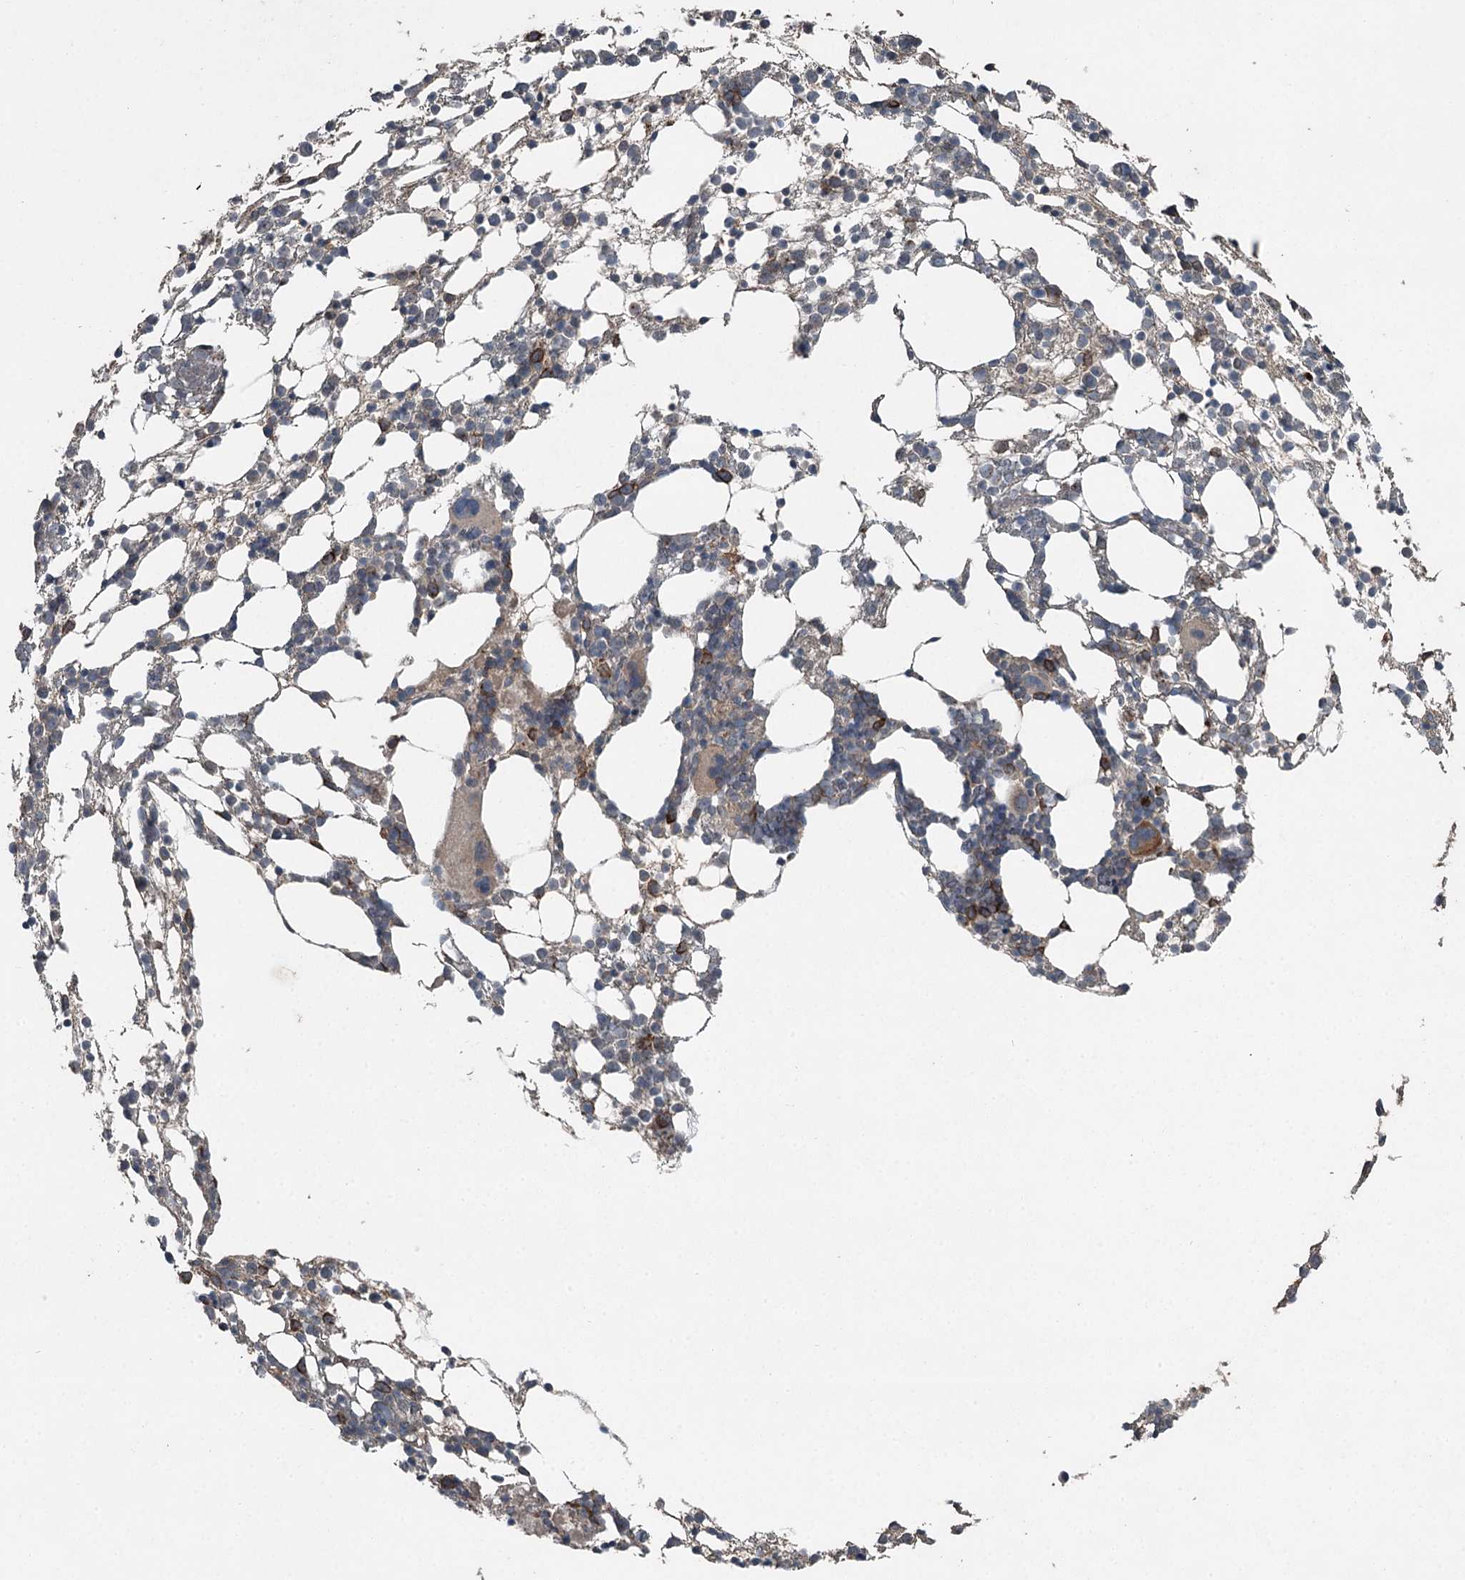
{"staining": {"intensity": "moderate", "quantity": "<25%", "location": "cytoplasmic/membranous"}, "tissue": "bone marrow", "cell_type": "Hematopoietic cells", "image_type": "normal", "snomed": [{"axis": "morphology", "description": "Normal tissue, NOS"}, {"axis": "topography", "description": "Bone marrow"}], "caption": "Human bone marrow stained with a protein marker demonstrates moderate staining in hematopoietic cells.", "gene": "SLC39A8", "patient": {"sex": "female", "age": 57}}